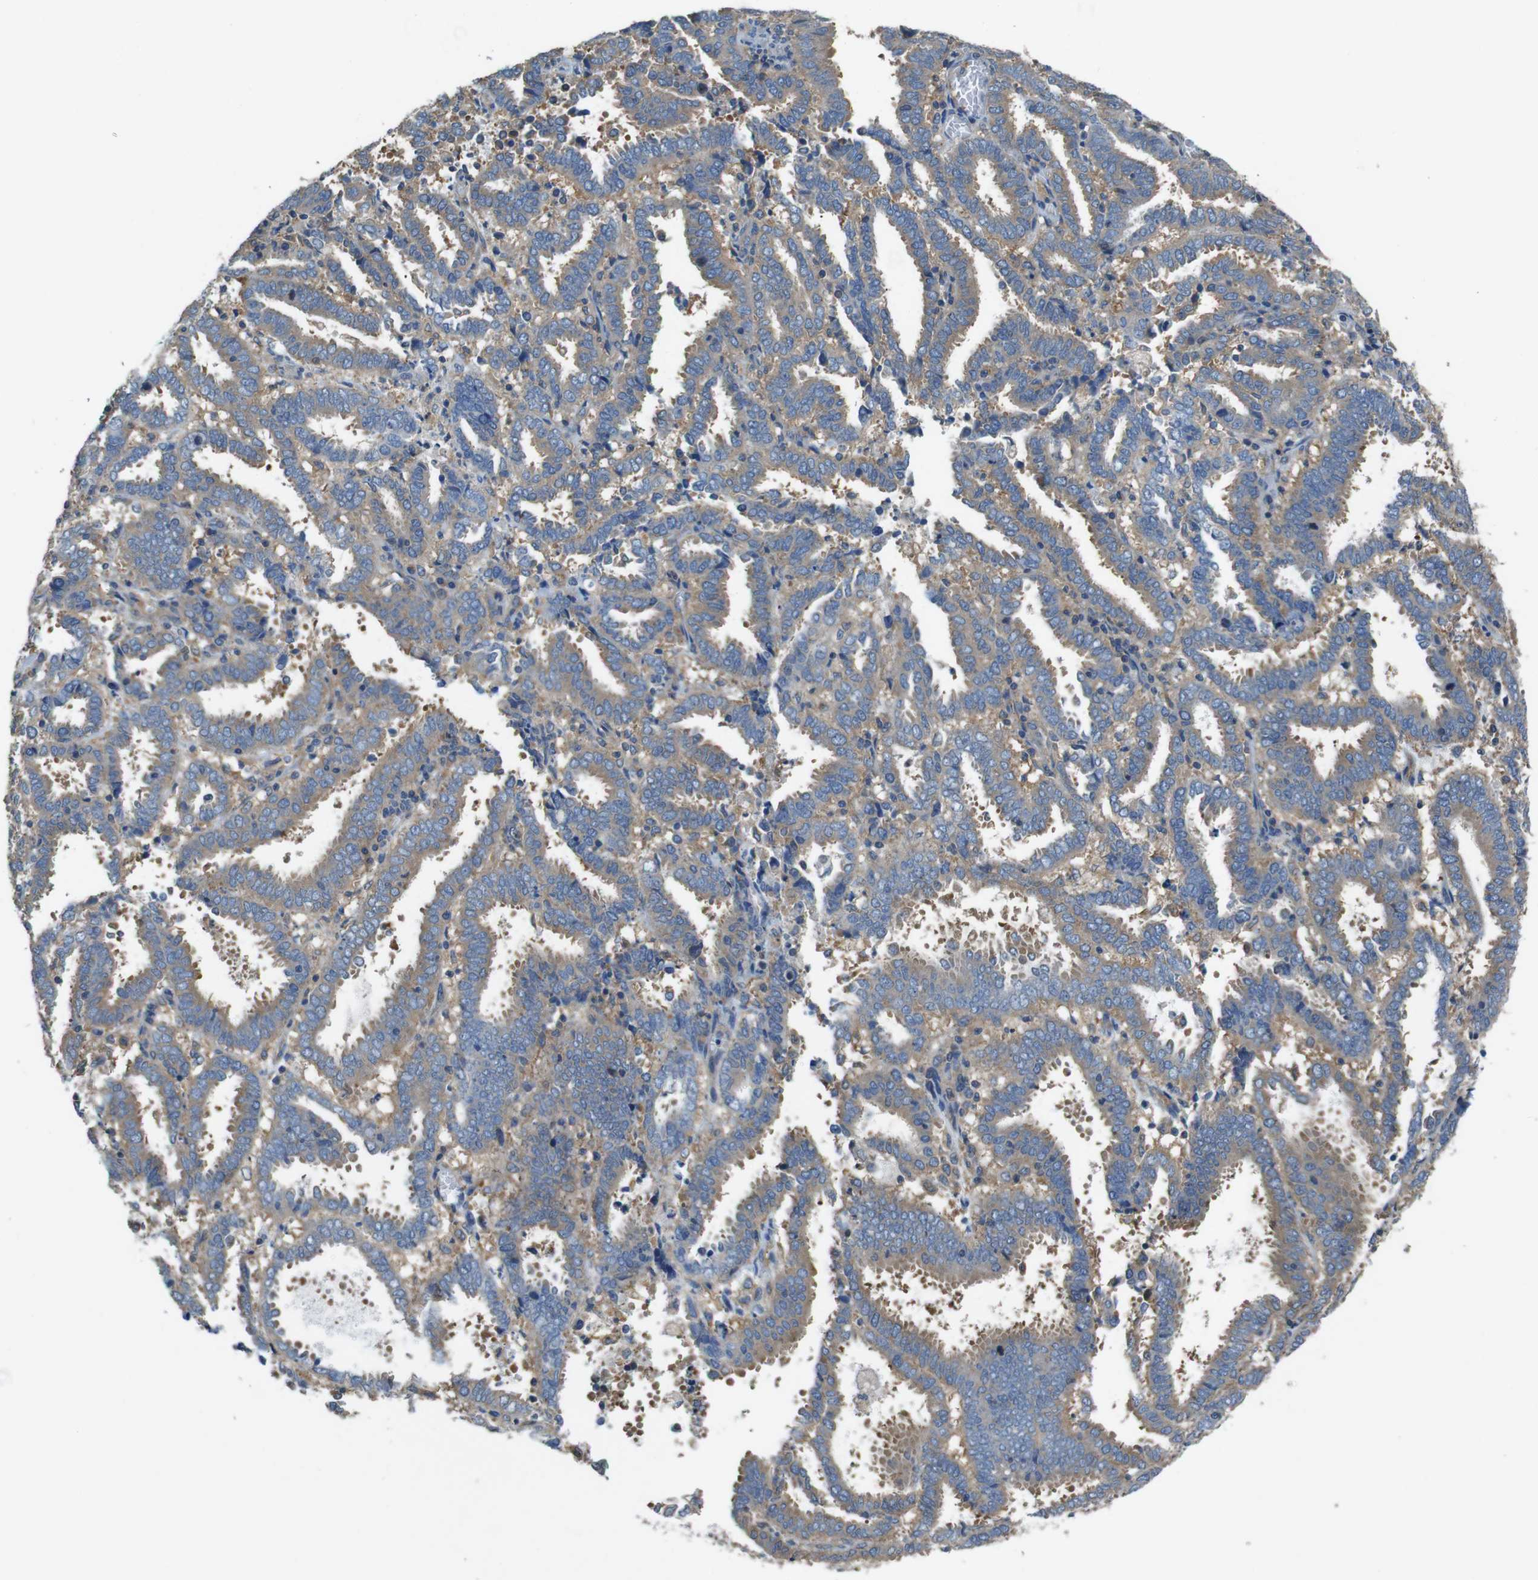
{"staining": {"intensity": "weak", "quantity": ">75%", "location": "cytoplasmic/membranous"}, "tissue": "endometrial cancer", "cell_type": "Tumor cells", "image_type": "cancer", "snomed": [{"axis": "morphology", "description": "Adenocarcinoma, NOS"}, {"axis": "topography", "description": "Uterus"}], "caption": "High-power microscopy captured an immunohistochemistry image of endometrial adenocarcinoma, revealing weak cytoplasmic/membranous positivity in approximately >75% of tumor cells.", "gene": "DCTN1", "patient": {"sex": "female", "age": 83}}